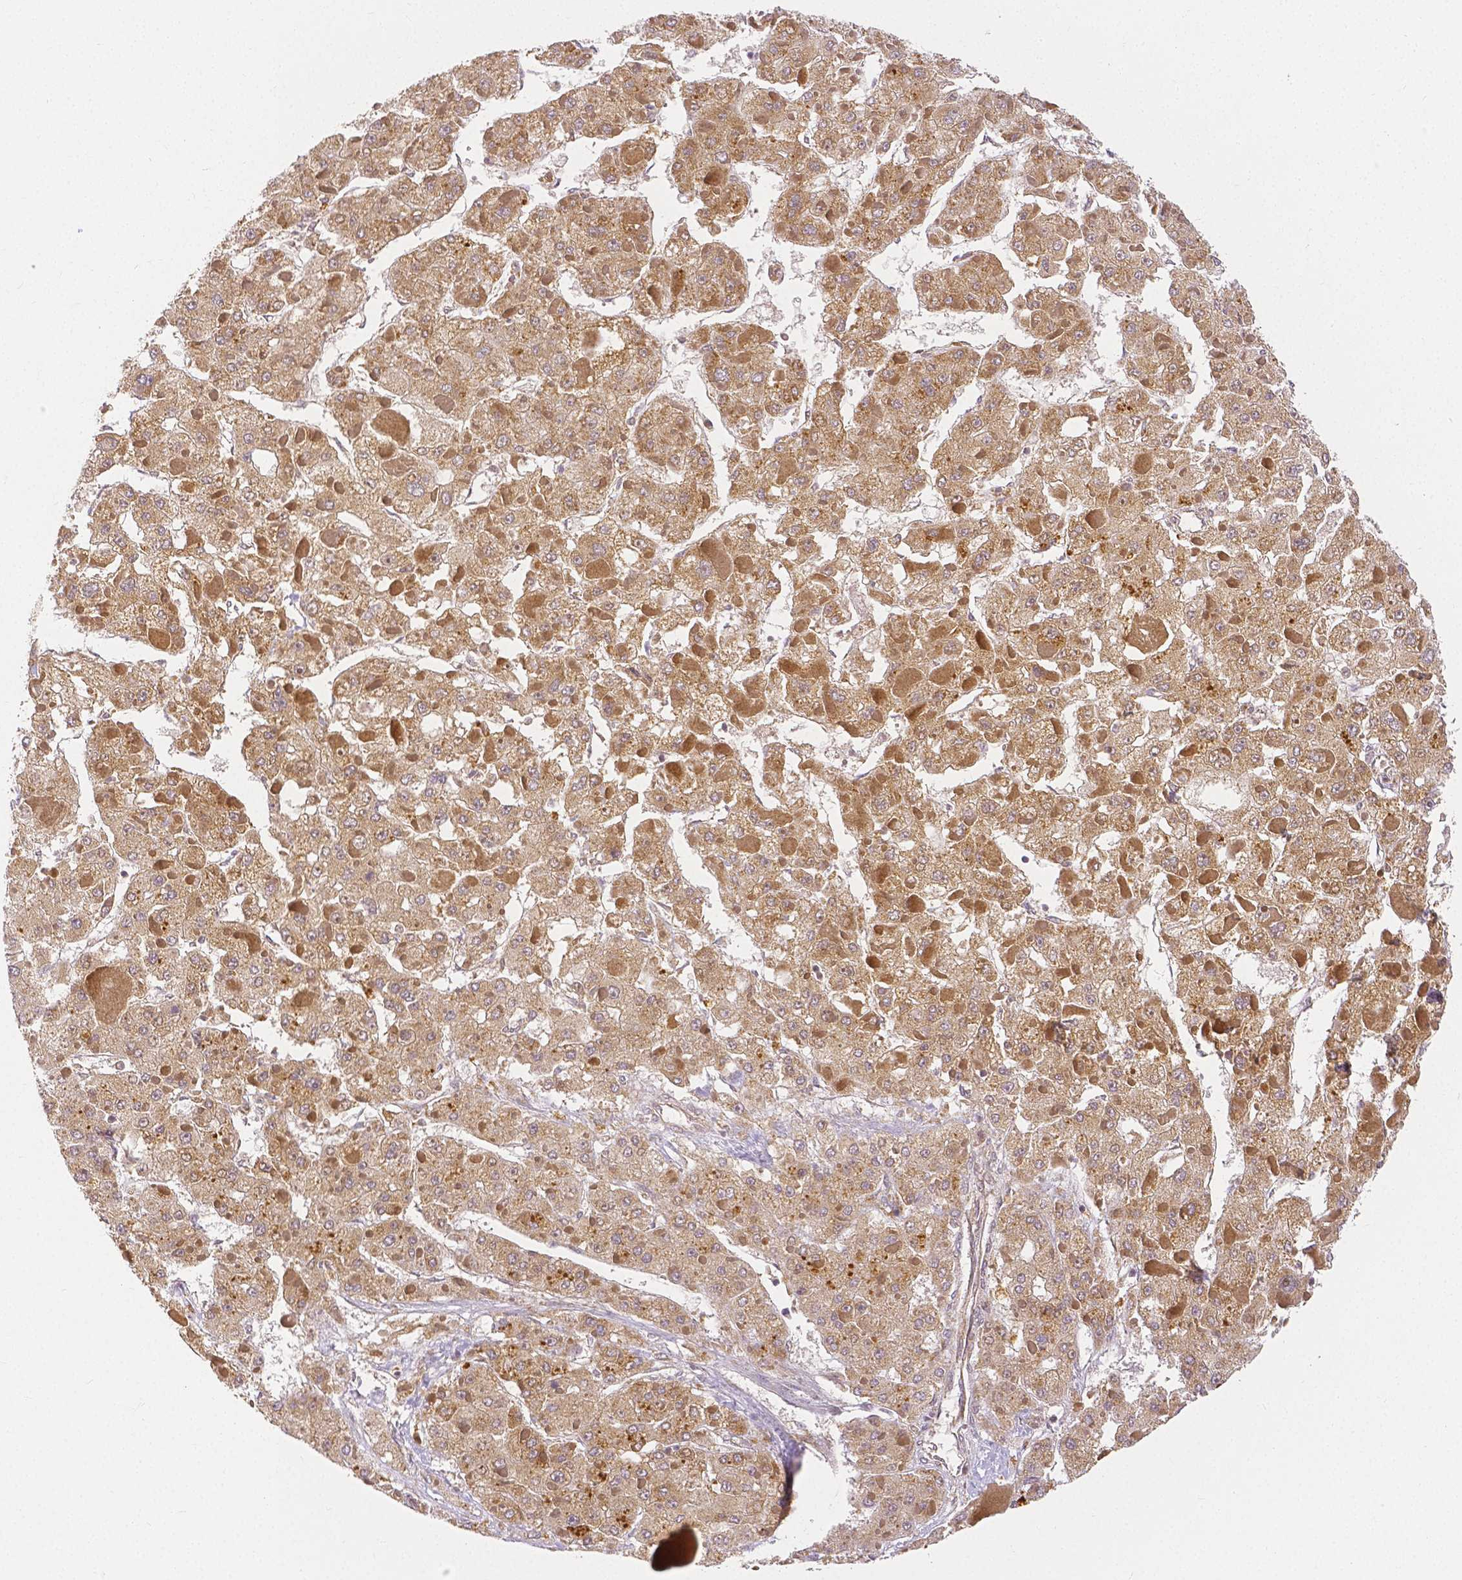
{"staining": {"intensity": "moderate", "quantity": ">75%", "location": "cytoplasmic/membranous"}, "tissue": "liver cancer", "cell_type": "Tumor cells", "image_type": "cancer", "snomed": [{"axis": "morphology", "description": "Carcinoma, Hepatocellular, NOS"}, {"axis": "topography", "description": "Liver"}], "caption": "The photomicrograph displays a brown stain indicating the presence of a protein in the cytoplasmic/membranous of tumor cells in hepatocellular carcinoma (liver).", "gene": "RHOT1", "patient": {"sex": "female", "age": 73}}